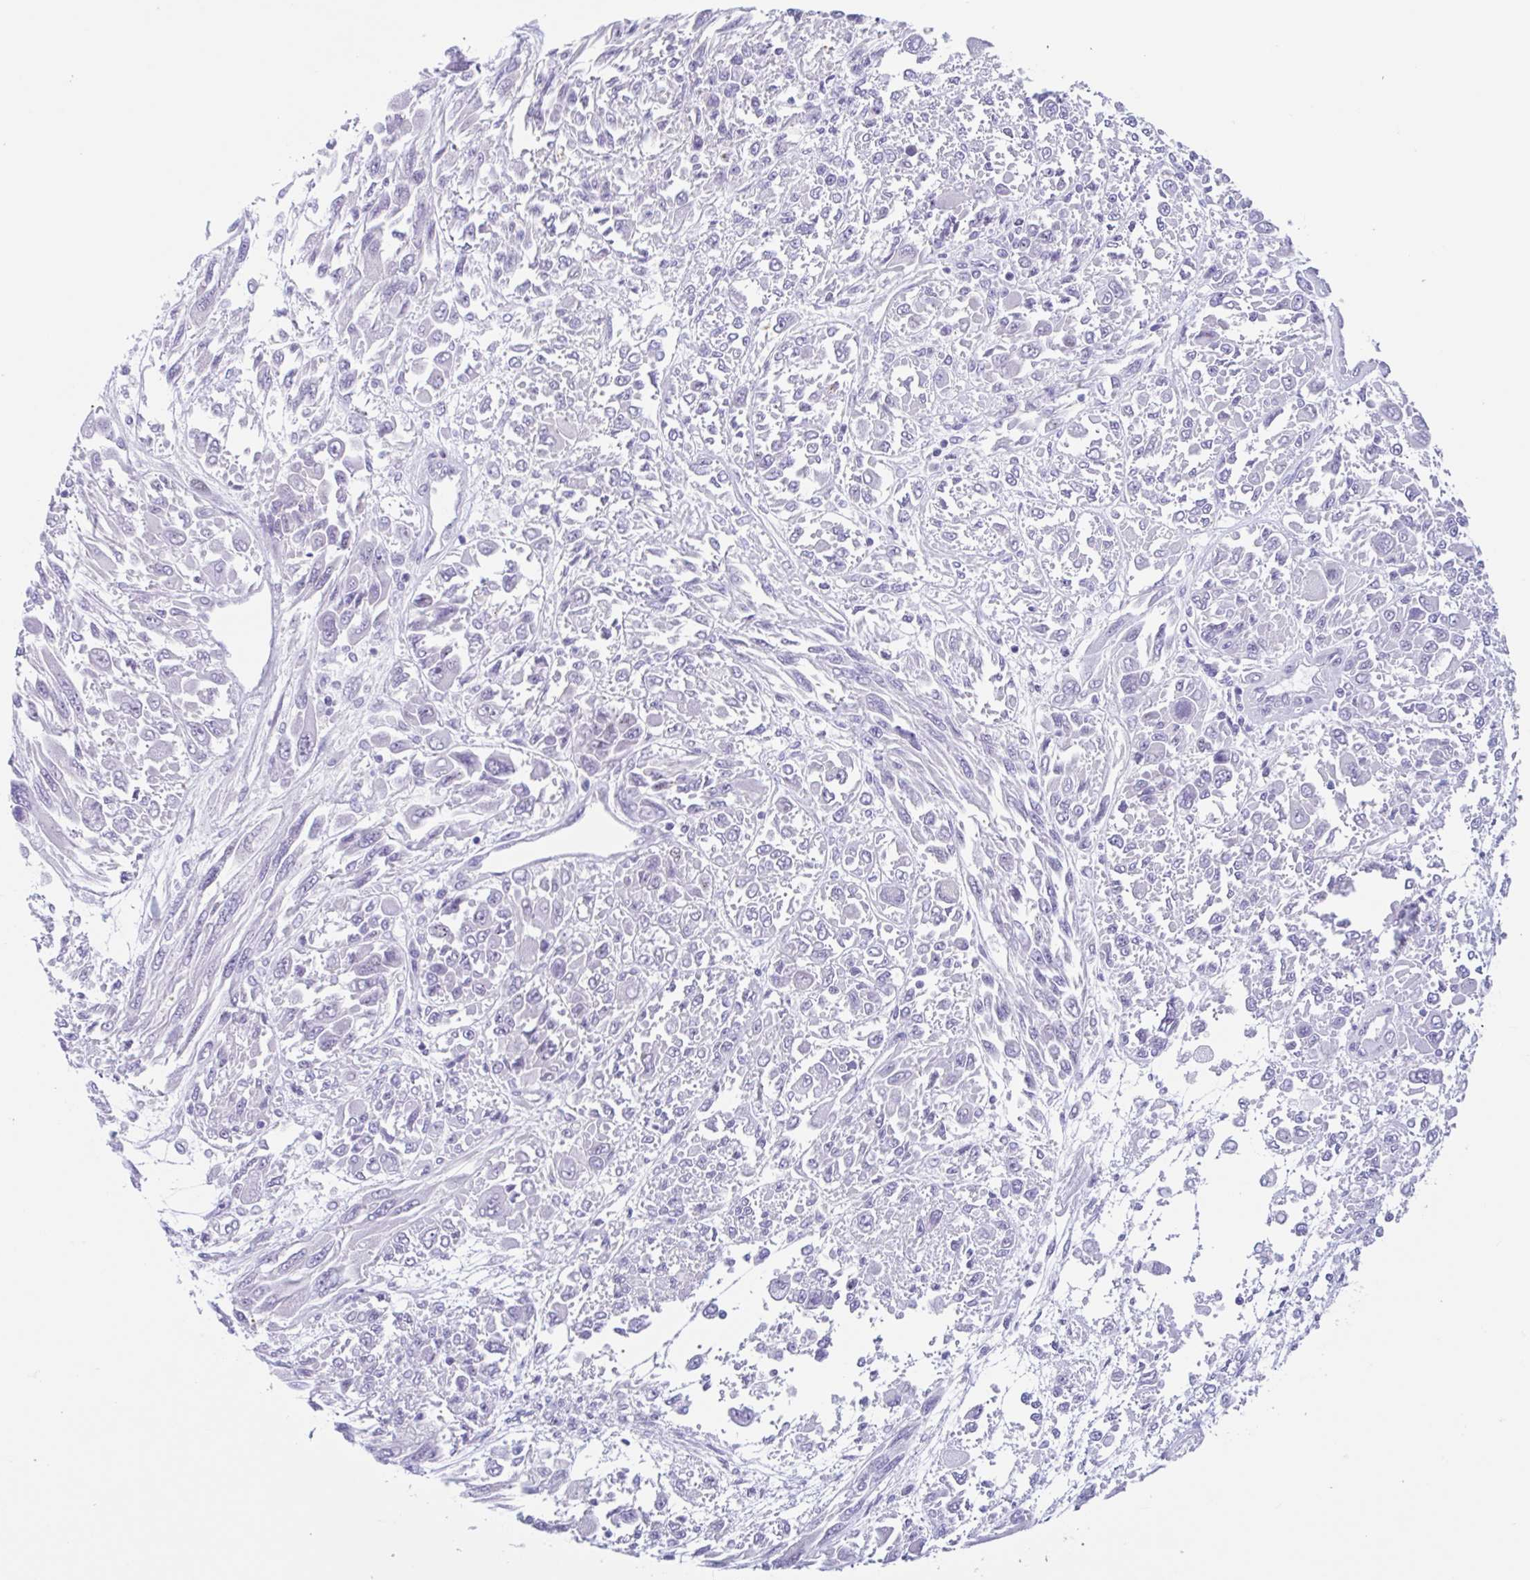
{"staining": {"intensity": "negative", "quantity": "none", "location": "none"}, "tissue": "melanoma", "cell_type": "Tumor cells", "image_type": "cancer", "snomed": [{"axis": "morphology", "description": "Malignant melanoma, NOS"}, {"axis": "topography", "description": "Skin"}], "caption": "Immunohistochemical staining of melanoma demonstrates no significant expression in tumor cells.", "gene": "OR6N2", "patient": {"sex": "female", "age": 91}}